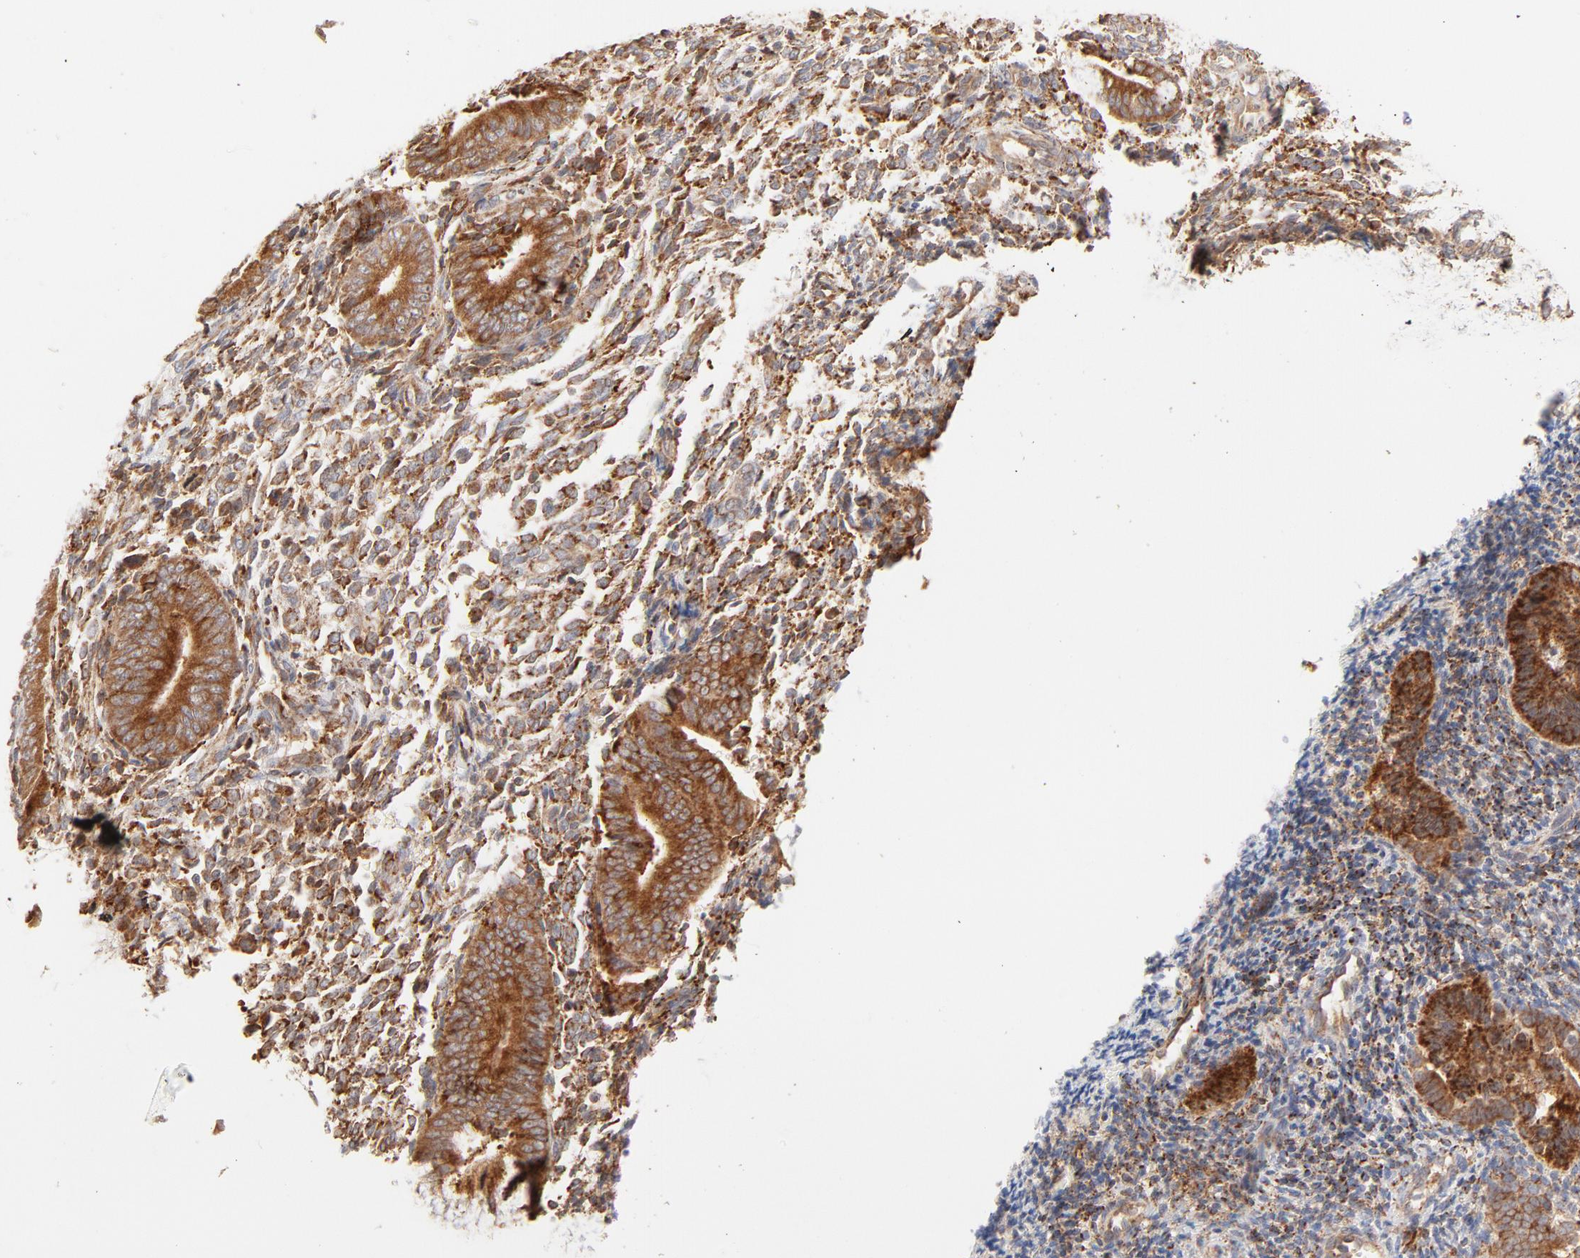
{"staining": {"intensity": "moderate", "quantity": ">75%", "location": "cytoplasmic/membranous"}, "tissue": "endometrium", "cell_type": "Cells in endometrial stroma", "image_type": "normal", "snomed": [{"axis": "morphology", "description": "Normal tissue, NOS"}, {"axis": "topography", "description": "Uterus"}, {"axis": "topography", "description": "Endometrium"}], "caption": "Immunohistochemistry micrograph of benign endometrium: human endometrium stained using immunohistochemistry (IHC) exhibits medium levels of moderate protein expression localized specifically in the cytoplasmic/membranous of cells in endometrial stroma, appearing as a cytoplasmic/membranous brown color.", "gene": "PARP12", "patient": {"sex": "female", "age": 33}}